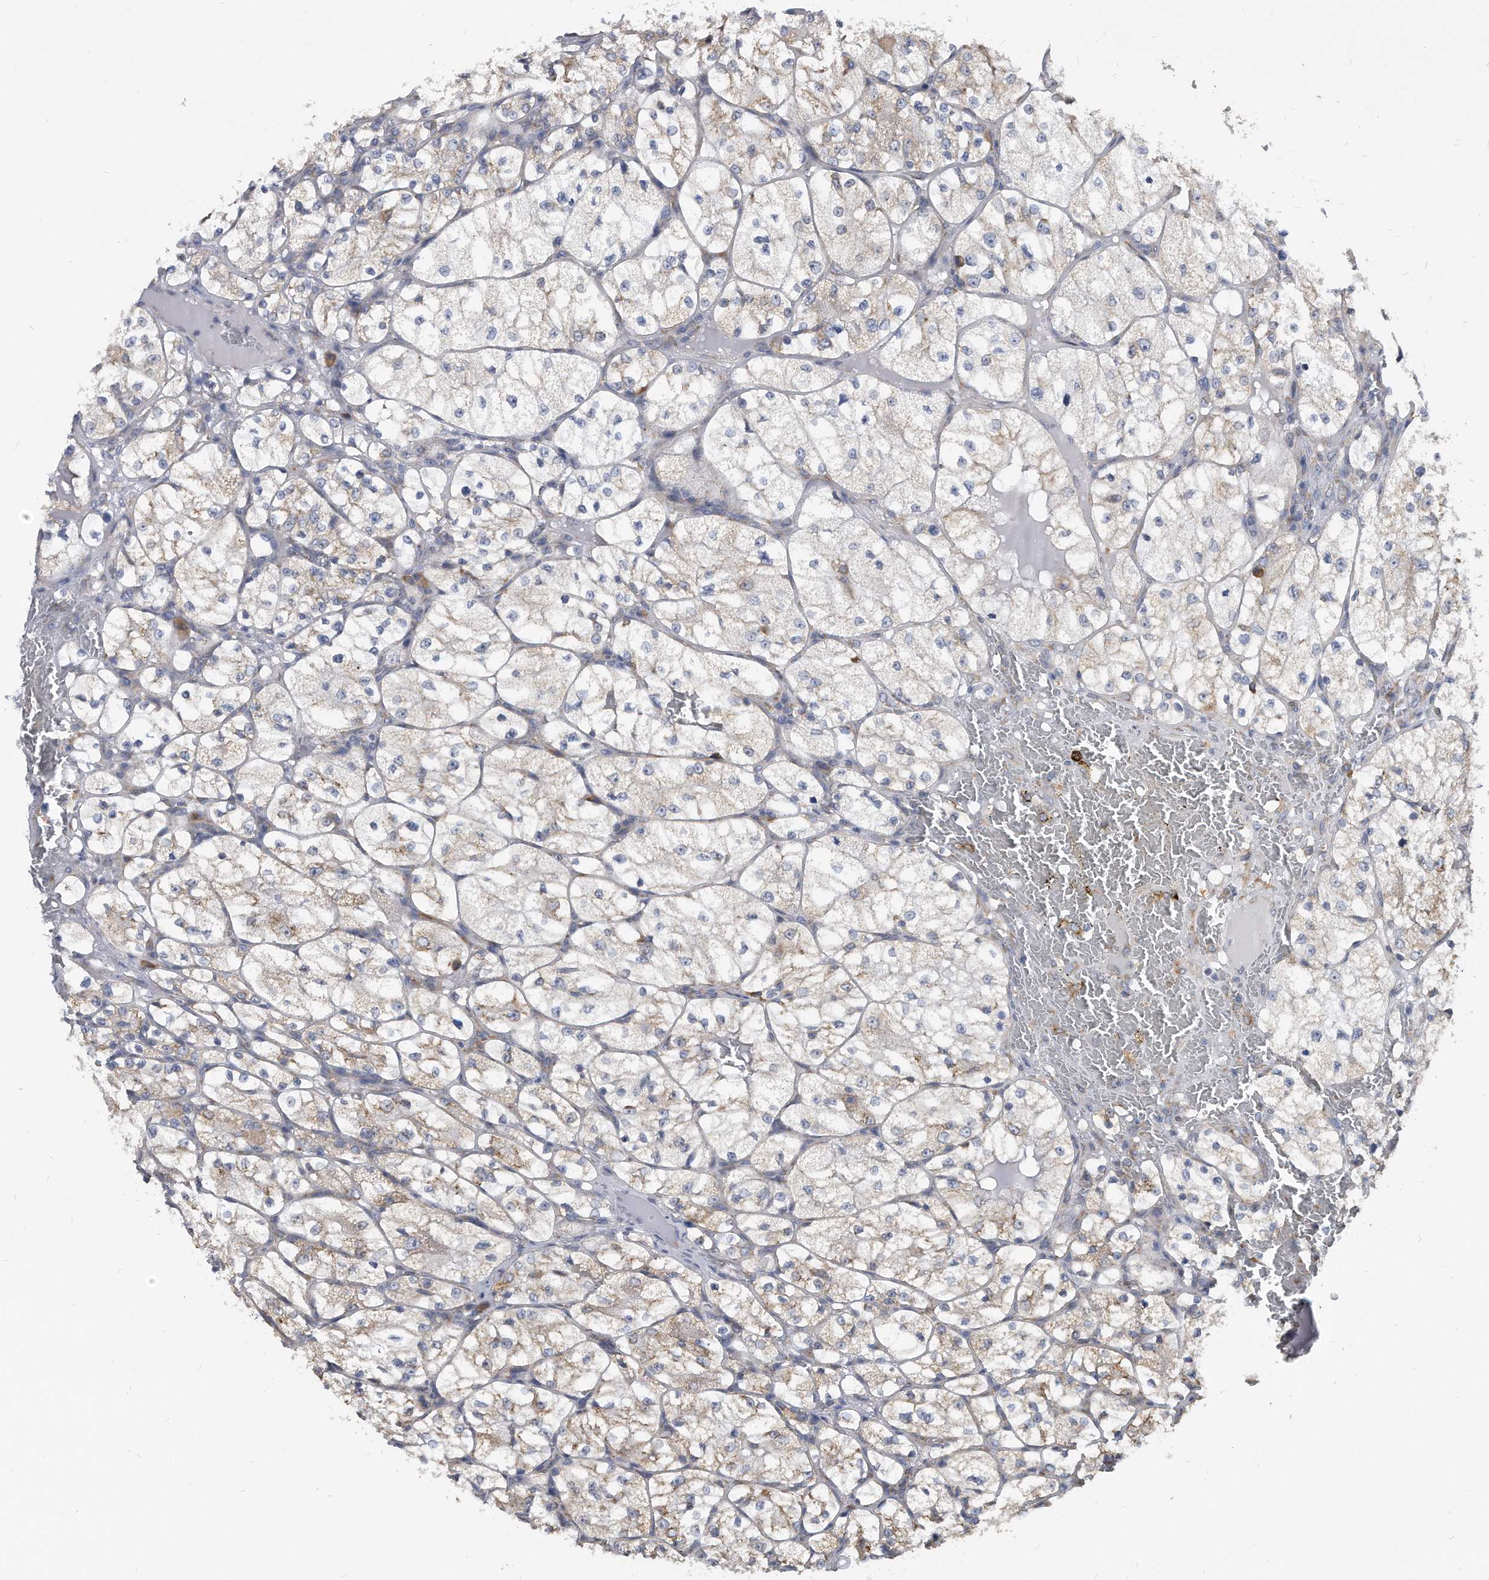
{"staining": {"intensity": "weak", "quantity": "<25%", "location": "cytoplasmic/membranous"}, "tissue": "renal cancer", "cell_type": "Tumor cells", "image_type": "cancer", "snomed": [{"axis": "morphology", "description": "Adenocarcinoma, NOS"}, {"axis": "topography", "description": "Kidney"}], "caption": "Photomicrograph shows no protein staining in tumor cells of renal cancer tissue.", "gene": "CCDC47", "patient": {"sex": "female", "age": 69}}